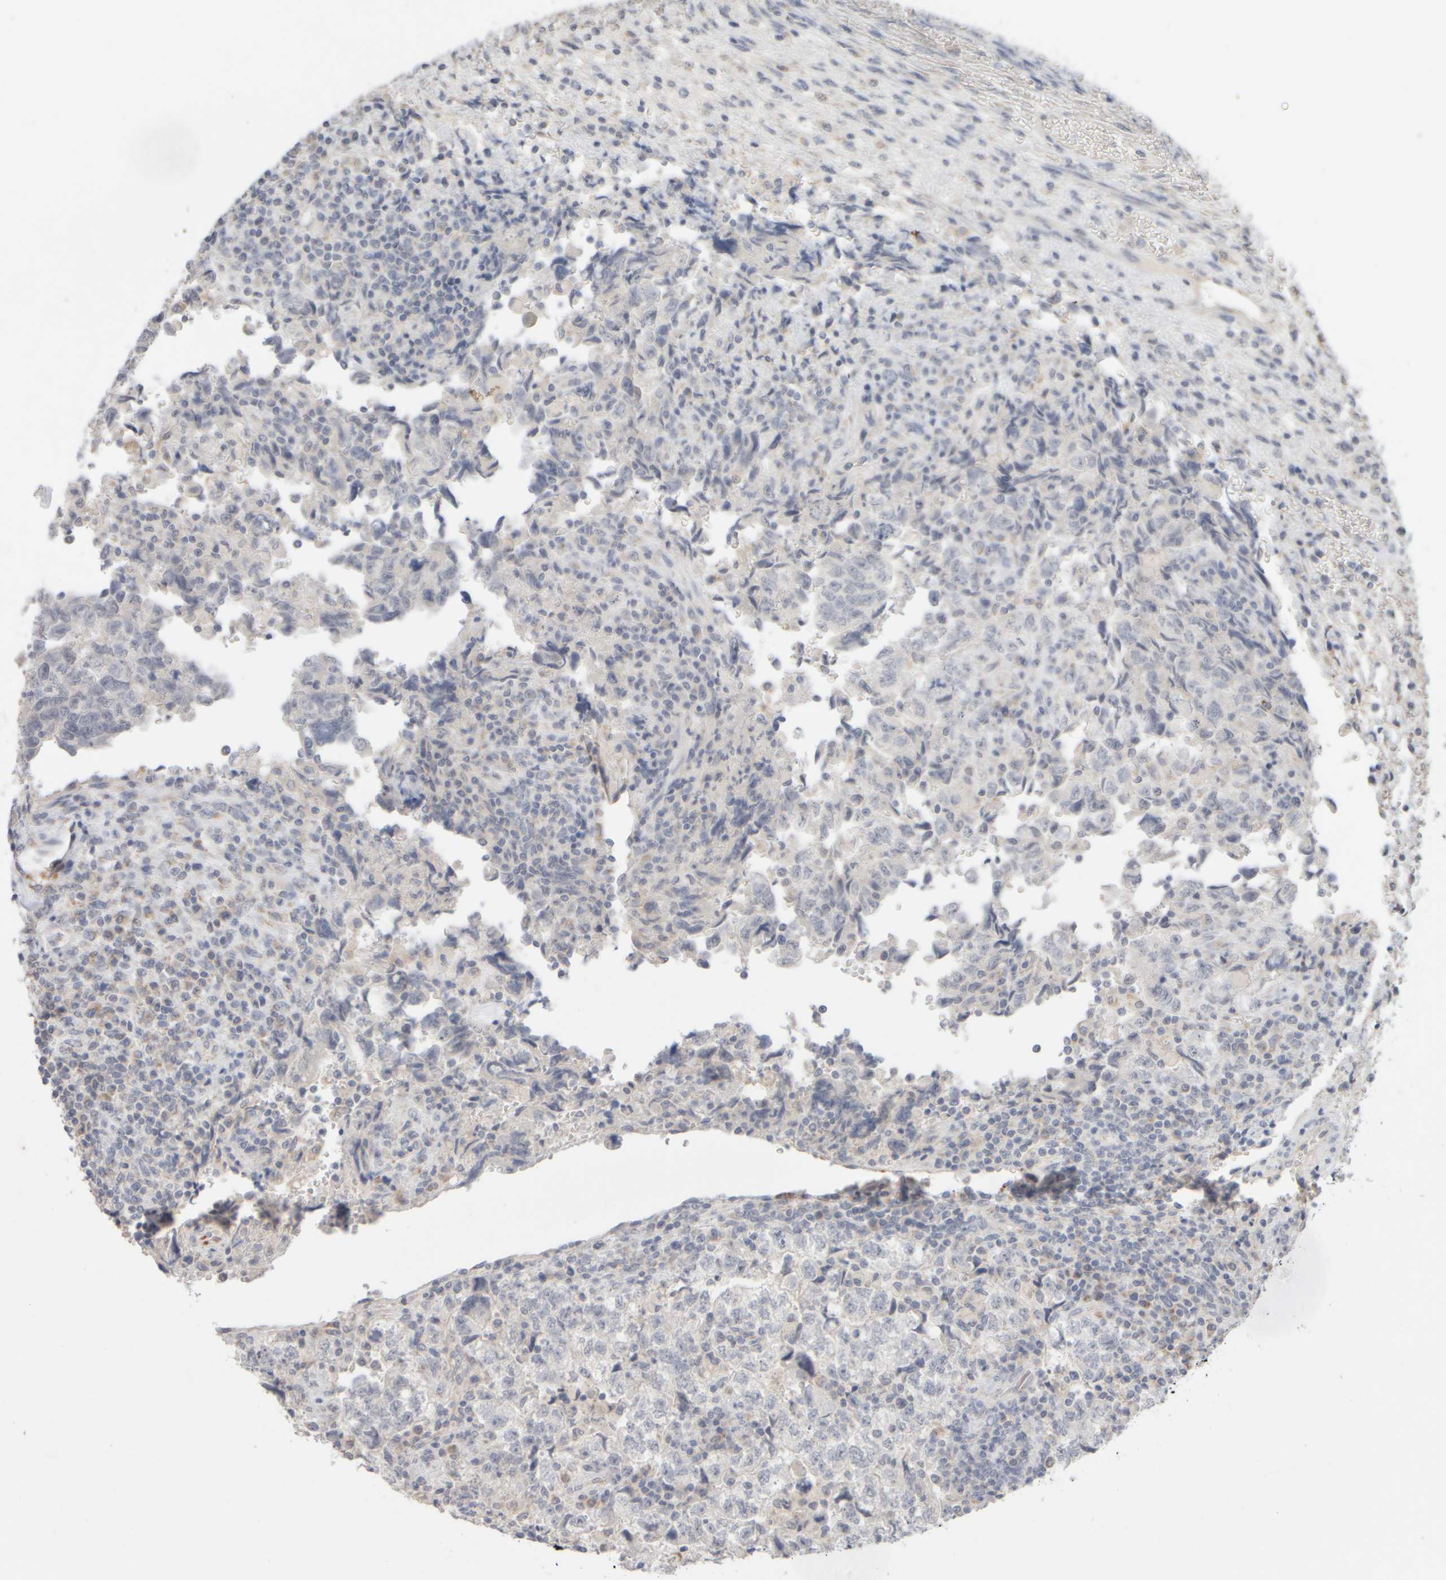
{"staining": {"intensity": "negative", "quantity": "none", "location": "none"}, "tissue": "testis cancer", "cell_type": "Tumor cells", "image_type": "cancer", "snomed": [{"axis": "morphology", "description": "Normal tissue, NOS"}, {"axis": "morphology", "description": "Carcinoma, Embryonal, NOS"}, {"axis": "topography", "description": "Testis"}], "caption": "Immunohistochemistry (IHC) image of human testis cancer stained for a protein (brown), which reveals no expression in tumor cells. (DAB immunohistochemistry, high magnification).", "gene": "ZNF112", "patient": {"sex": "male", "age": 36}}